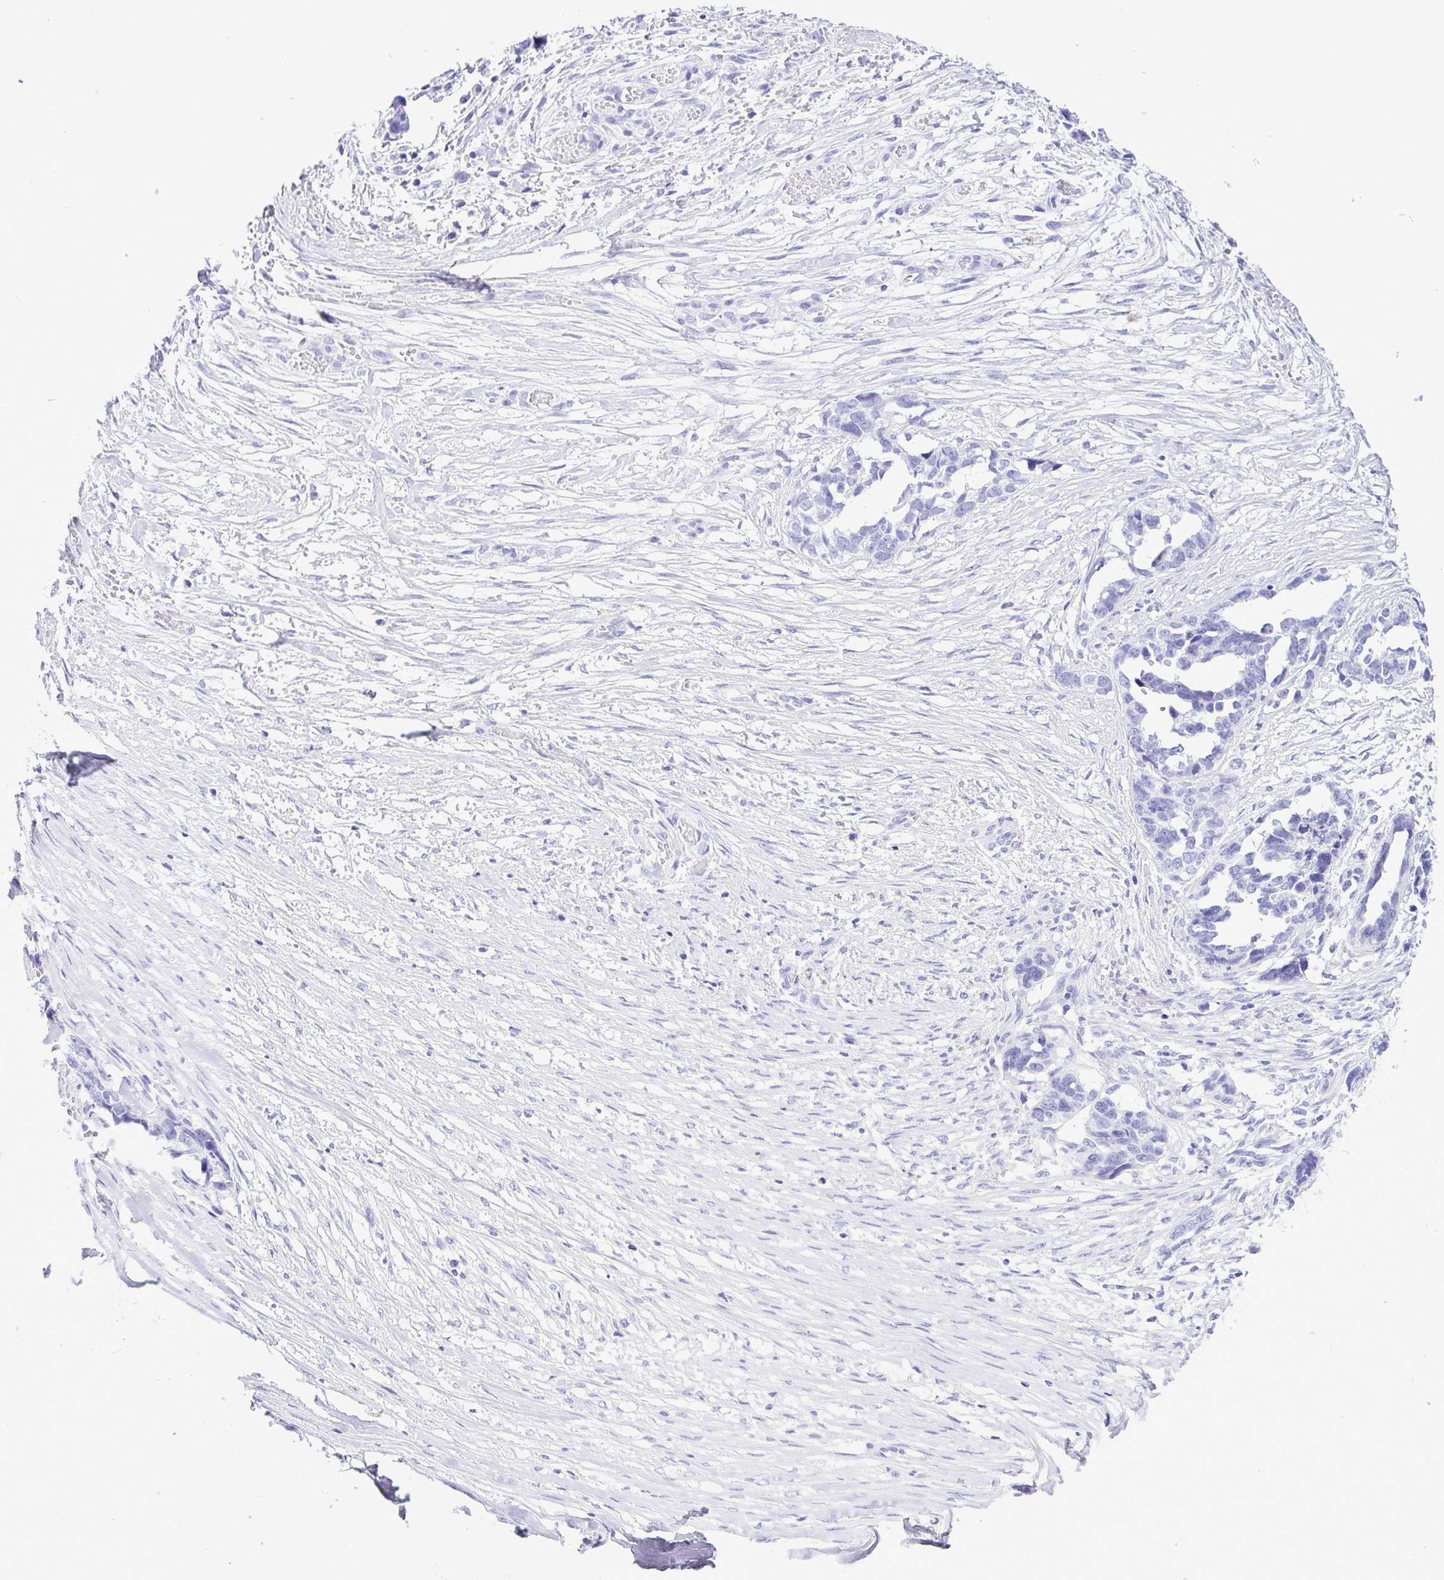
{"staining": {"intensity": "negative", "quantity": "none", "location": "none"}, "tissue": "ovarian cancer", "cell_type": "Tumor cells", "image_type": "cancer", "snomed": [{"axis": "morphology", "description": "Cystadenocarcinoma, serous, NOS"}, {"axis": "topography", "description": "Ovary"}], "caption": "Immunohistochemistry (IHC) of serous cystadenocarcinoma (ovarian) reveals no positivity in tumor cells. Nuclei are stained in blue.", "gene": "OVGP1", "patient": {"sex": "female", "age": 69}}